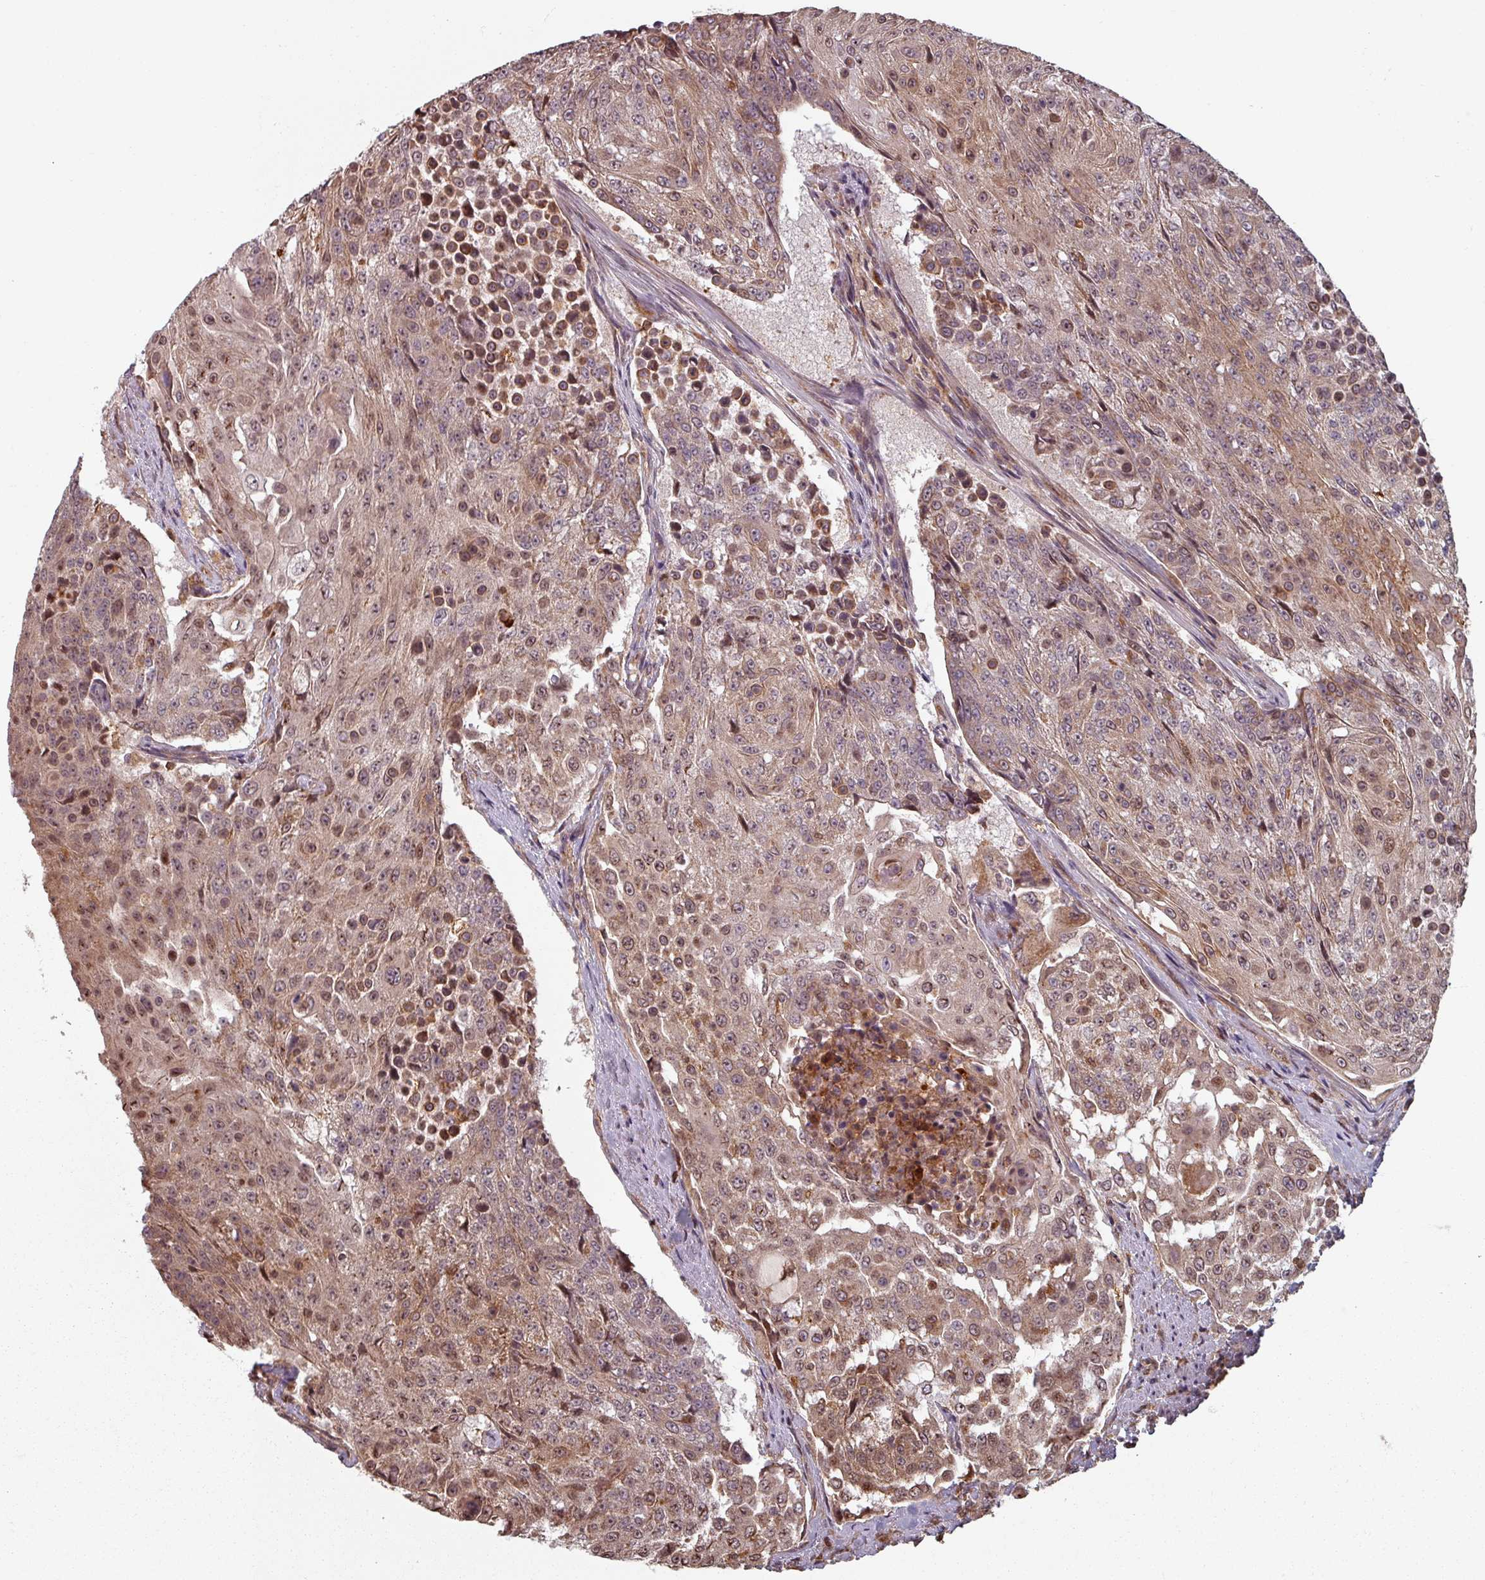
{"staining": {"intensity": "moderate", "quantity": "25%-75%", "location": "cytoplasmic/membranous,nuclear"}, "tissue": "urothelial cancer", "cell_type": "Tumor cells", "image_type": "cancer", "snomed": [{"axis": "morphology", "description": "Urothelial carcinoma, High grade"}, {"axis": "topography", "description": "Urinary bladder"}], "caption": "Immunohistochemical staining of human high-grade urothelial carcinoma reveals medium levels of moderate cytoplasmic/membranous and nuclear positivity in about 25%-75% of tumor cells. The protein is stained brown, and the nuclei are stained in blue (DAB (3,3'-diaminobenzidine) IHC with brightfield microscopy, high magnification).", "gene": "EID1", "patient": {"sex": "female", "age": 63}}